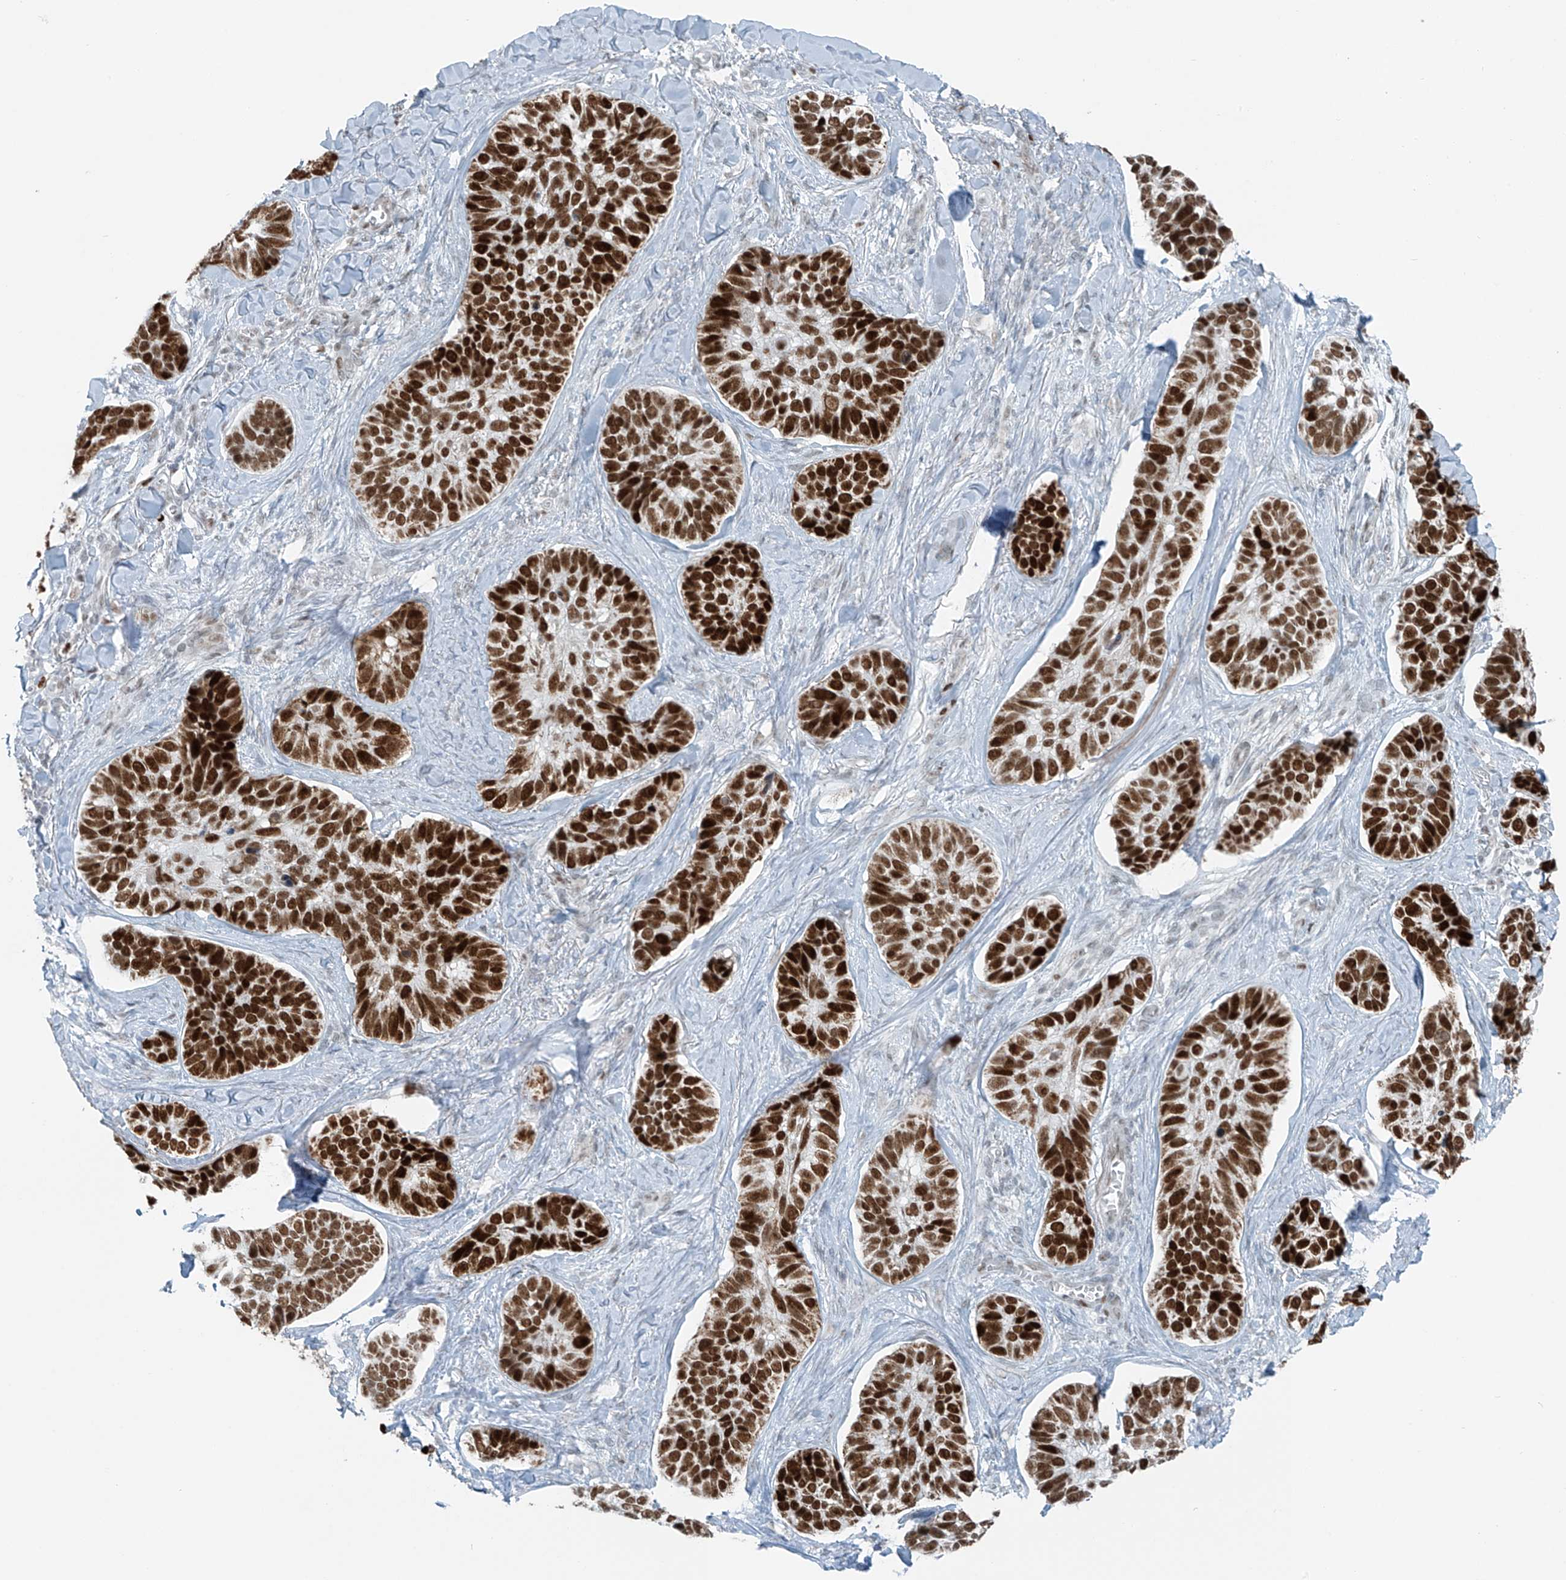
{"staining": {"intensity": "strong", "quantity": ">75%", "location": "nuclear"}, "tissue": "skin cancer", "cell_type": "Tumor cells", "image_type": "cancer", "snomed": [{"axis": "morphology", "description": "Basal cell carcinoma"}, {"axis": "topography", "description": "Skin"}], "caption": "Immunohistochemistry (IHC) (DAB (3,3'-diaminobenzidine)) staining of human skin basal cell carcinoma reveals strong nuclear protein staining in about >75% of tumor cells.", "gene": "WRNIP1", "patient": {"sex": "male", "age": 62}}